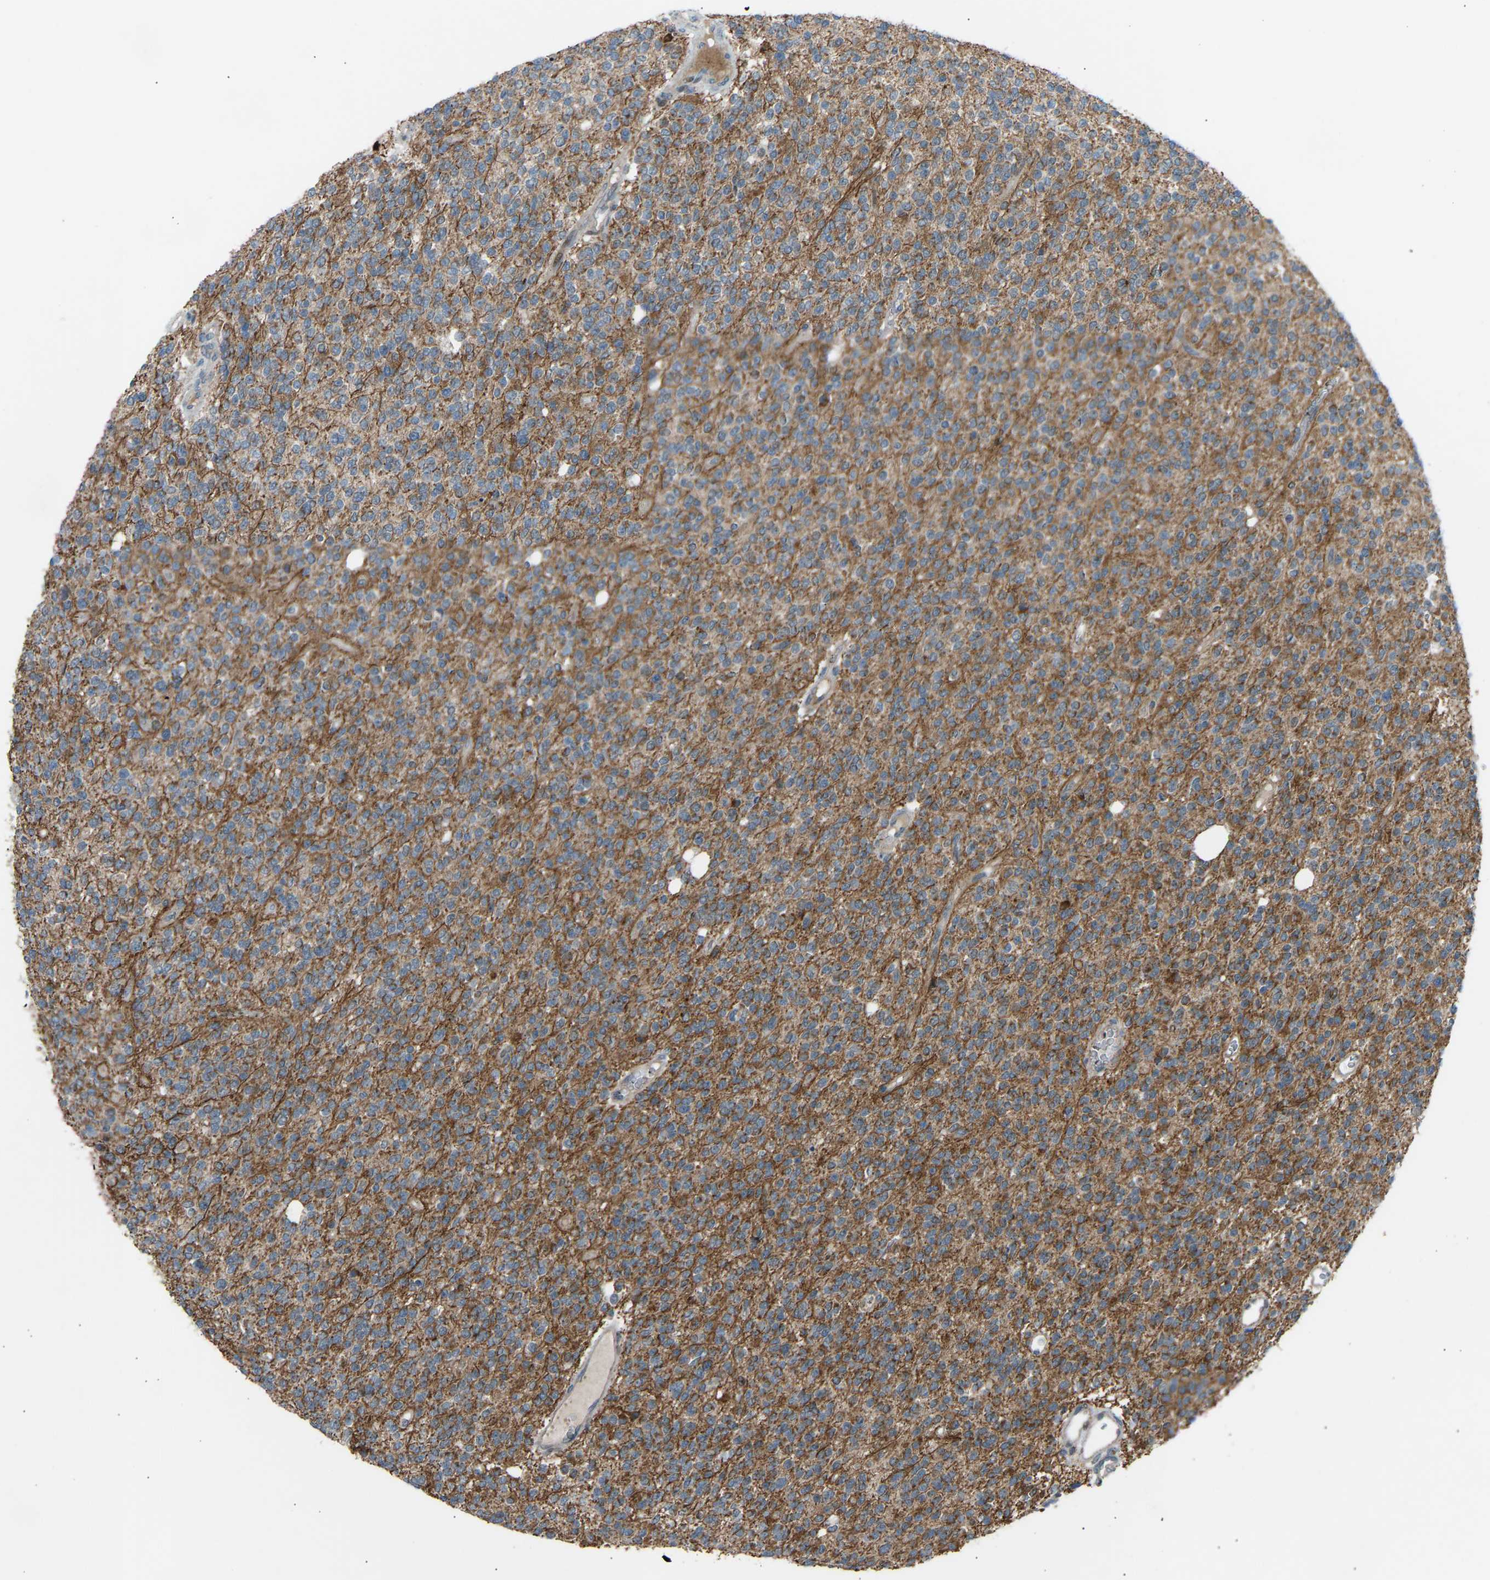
{"staining": {"intensity": "moderate", "quantity": ">75%", "location": "cytoplasmic/membranous"}, "tissue": "glioma", "cell_type": "Tumor cells", "image_type": "cancer", "snomed": [{"axis": "morphology", "description": "Glioma, malignant, High grade"}, {"axis": "topography", "description": "Brain"}], "caption": "There is medium levels of moderate cytoplasmic/membranous staining in tumor cells of malignant glioma (high-grade), as demonstrated by immunohistochemical staining (brown color).", "gene": "VPS41", "patient": {"sex": "male", "age": 34}}